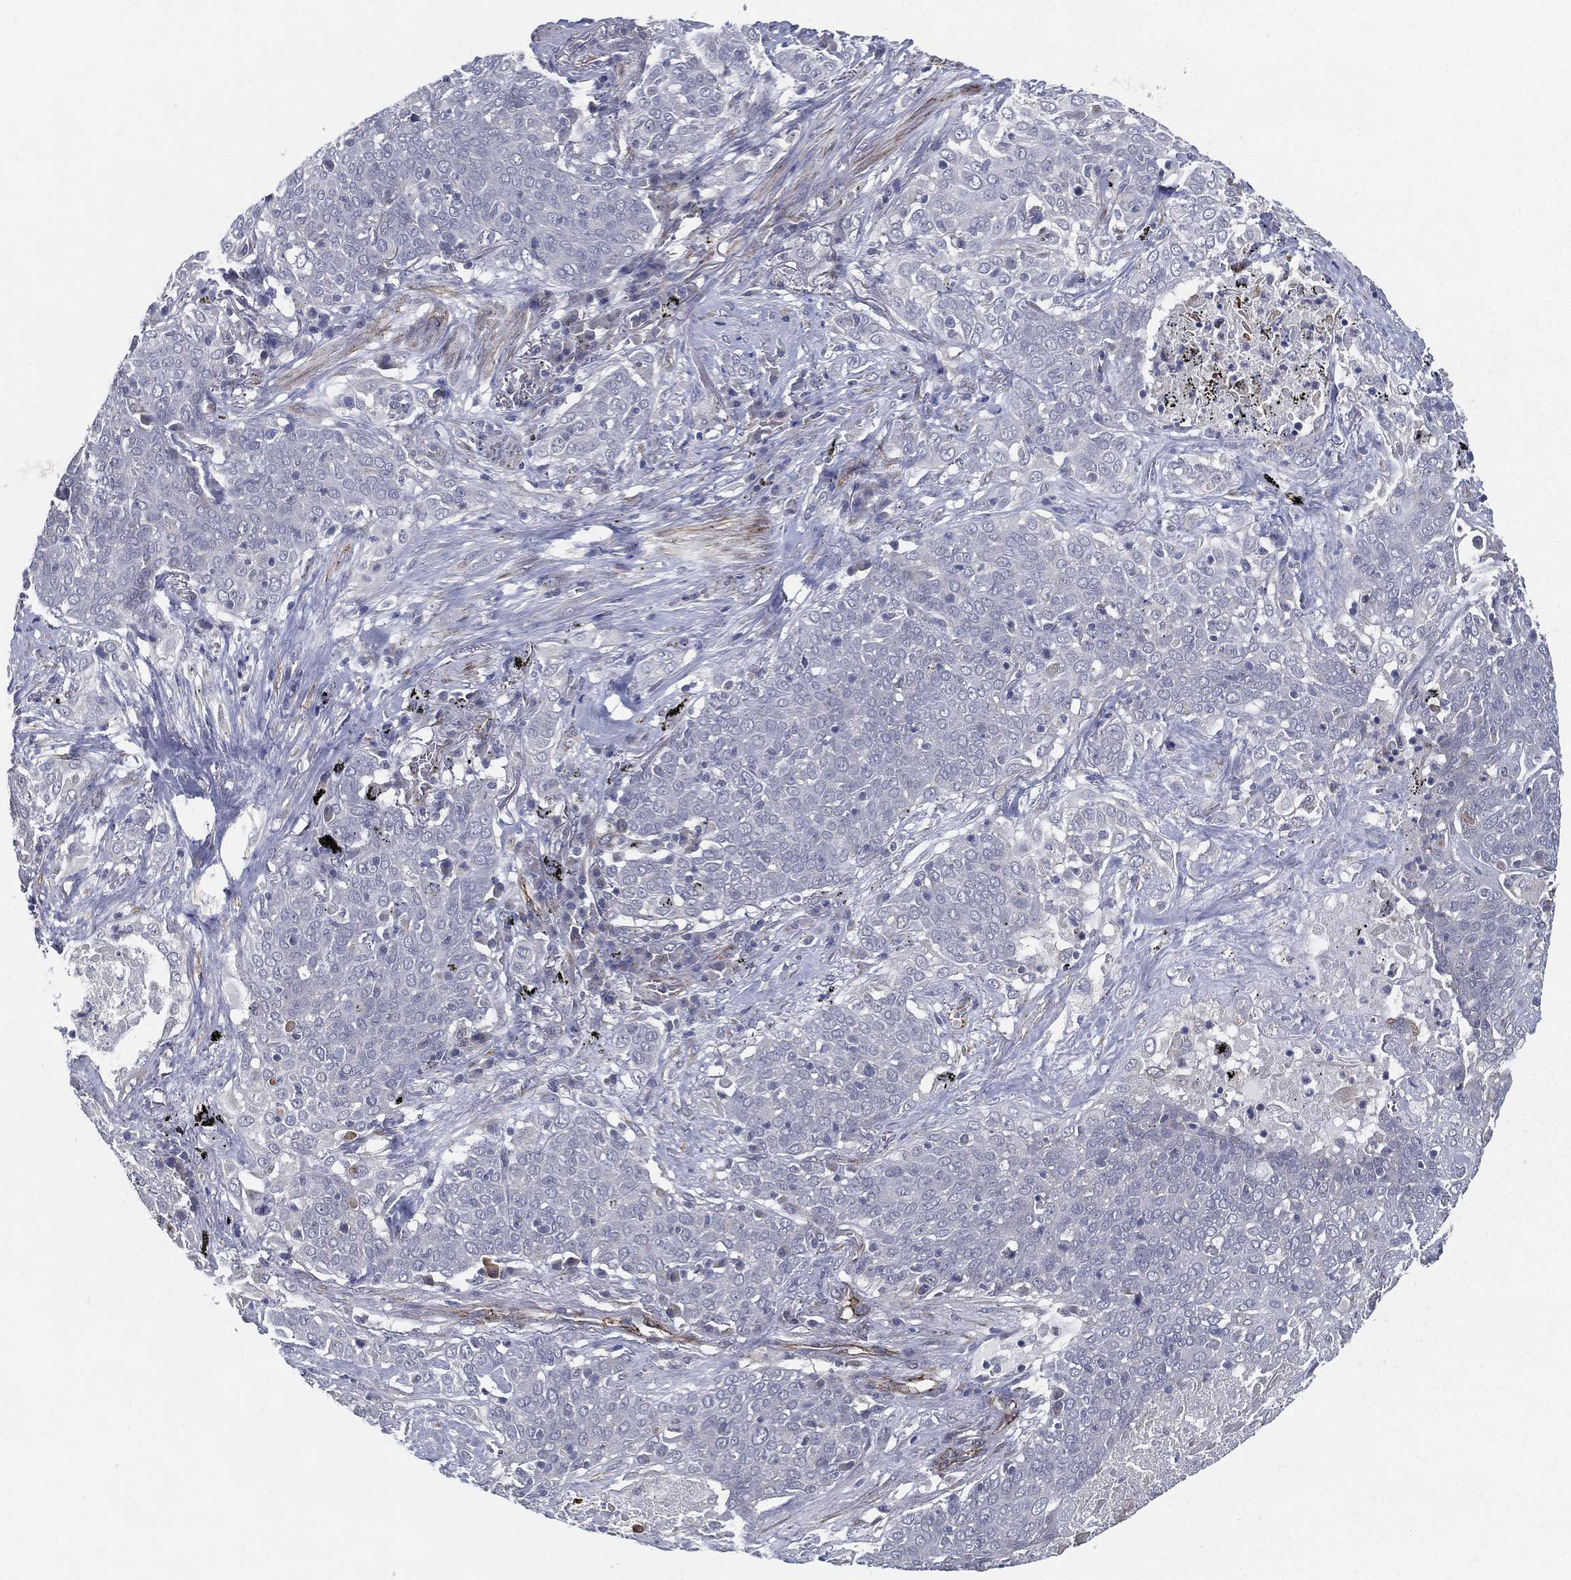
{"staining": {"intensity": "negative", "quantity": "none", "location": "none"}, "tissue": "lung cancer", "cell_type": "Tumor cells", "image_type": "cancer", "snomed": [{"axis": "morphology", "description": "Squamous cell carcinoma, NOS"}, {"axis": "topography", "description": "Lung"}], "caption": "DAB immunohistochemical staining of lung cancer (squamous cell carcinoma) shows no significant staining in tumor cells. The staining is performed using DAB brown chromogen with nuclei counter-stained in using hematoxylin.", "gene": "LRRC56", "patient": {"sex": "male", "age": 82}}